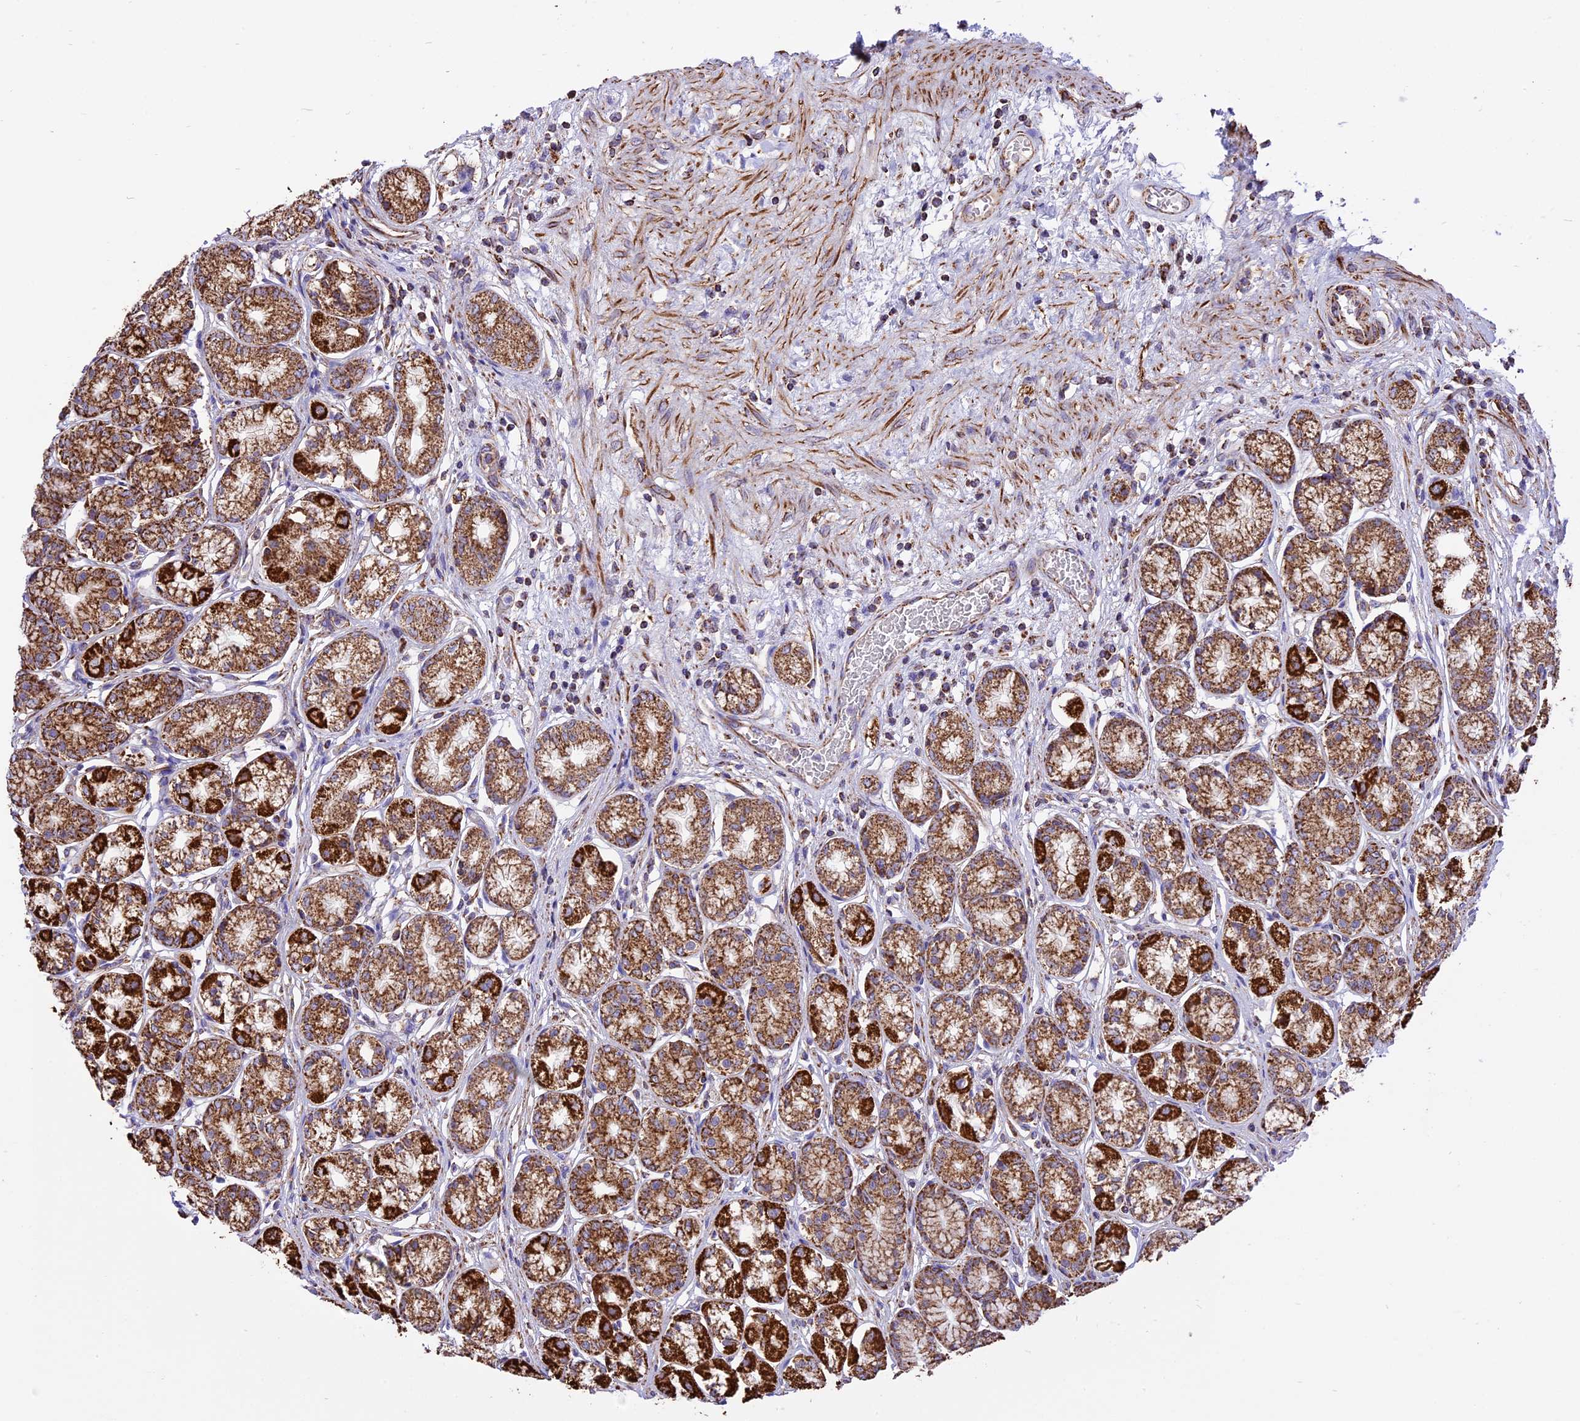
{"staining": {"intensity": "strong", "quantity": ">75%", "location": "cytoplasmic/membranous"}, "tissue": "stomach", "cell_type": "Glandular cells", "image_type": "normal", "snomed": [{"axis": "morphology", "description": "Normal tissue, NOS"}, {"axis": "morphology", "description": "Adenocarcinoma, NOS"}, {"axis": "morphology", "description": "Adenocarcinoma, High grade"}, {"axis": "topography", "description": "Stomach, upper"}, {"axis": "topography", "description": "Stomach"}], "caption": "Stomach stained with immunohistochemistry (IHC) reveals strong cytoplasmic/membranous expression in about >75% of glandular cells. (Stains: DAB in brown, nuclei in blue, Microscopy: brightfield microscopy at high magnification).", "gene": "TTC4", "patient": {"sex": "female", "age": 65}}